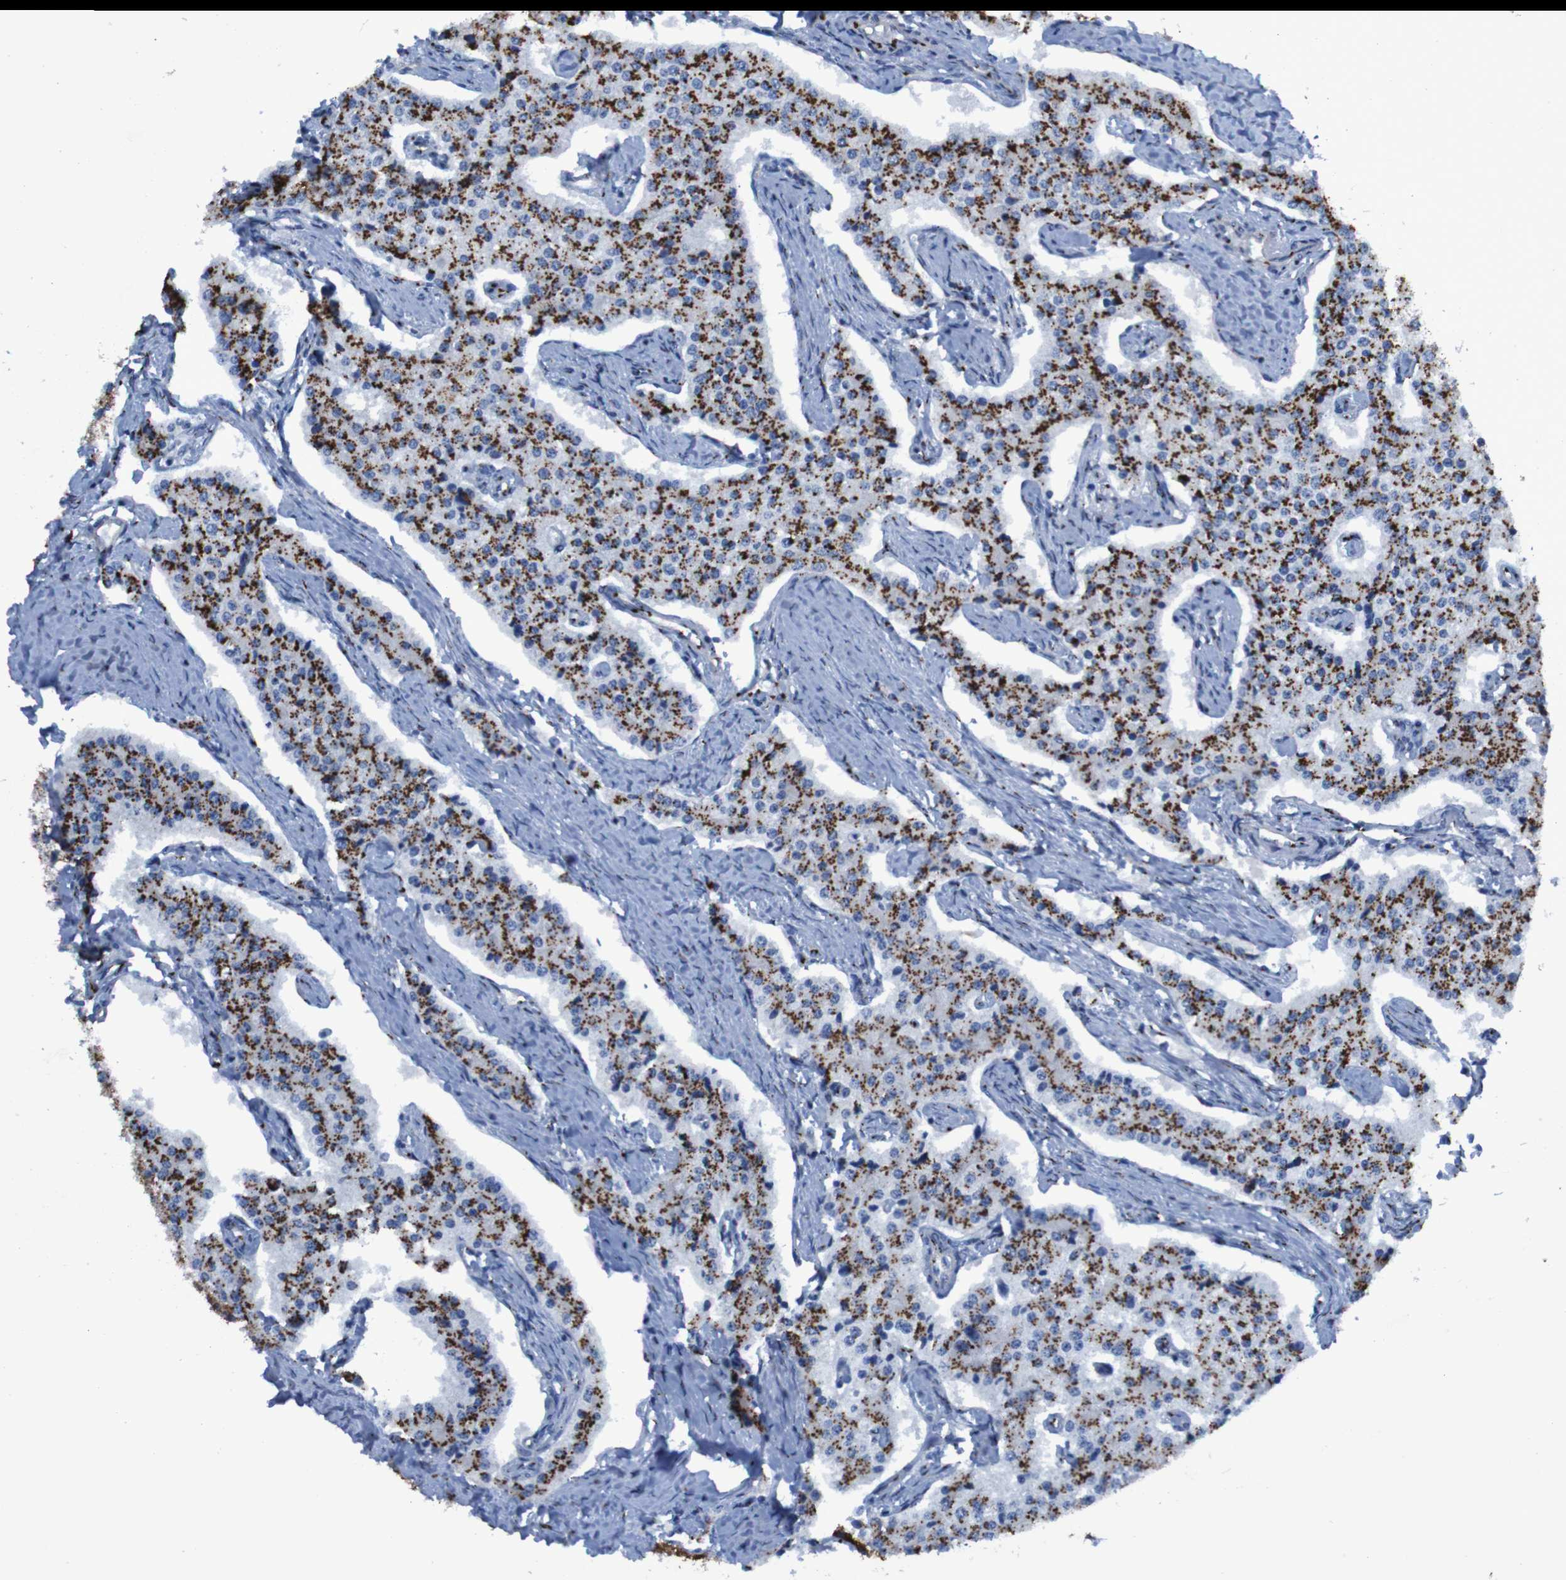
{"staining": {"intensity": "strong", "quantity": ">75%", "location": "cytoplasmic/membranous"}, "tissue": "carcinoid", "cell_type": "Tumor cells", "image_type": "cancer", "snomed": [{"axis": "morphology", "description": "Carcinoid, malignant, NOS"}, {"axis": "topography", "description": "Colon"}], "caption": "This micrograph exhibits carcinoid stained with IHC to label a protein in brown. The cytoplasmic/membranous of tumor cells show strong positivity for the protein. Nuclei are counter-stained blue.", "gene": "GOLM1", "patient": {"sex": "female", "age": 52}}